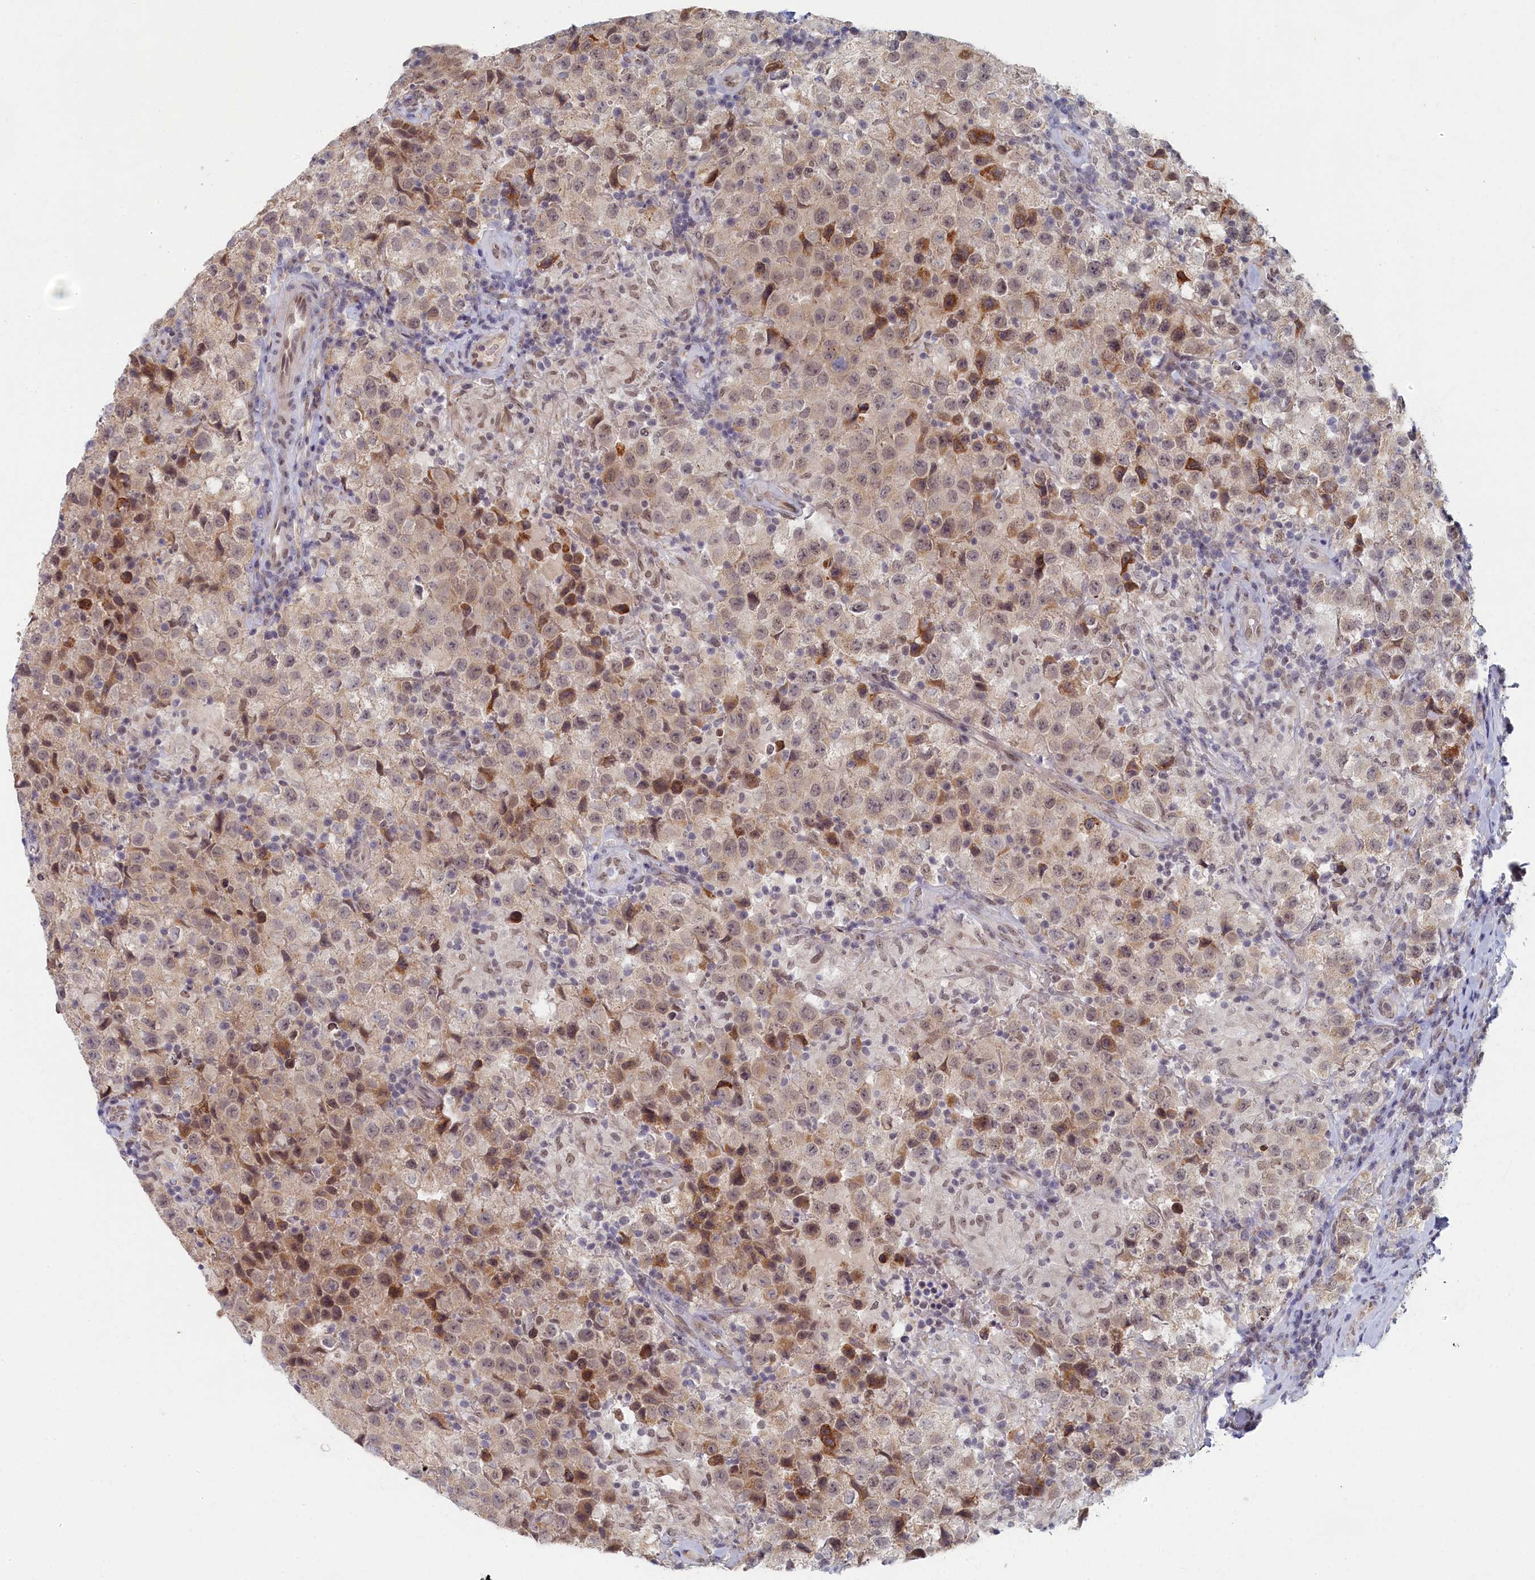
{"staining": {"intensity": "moderate", "quantity": "<25%", "location": "cytoplasmic/membranous"}, "tissue": "testis cancer", "cell_type": "Tumor cells", "image_type": "cancer", "snomed": [{"axis": "morphology", "description": "Seminoma, NOS"}, {"axis": "morphology", "description": "Carcinoma, Embryonal, NOS"}, {"axis": "topography", "description": "Testis"}], "caption": "Tumor cells exhibit moderate cytoplasmic/membranous expression in approximately <25% of cells in embryonal carcinoma (testis). Immunohistochemistry stains the protein of interest in brown and the nuclei are stained blue.", "gene": "DNAJC17", "patient": {"sex": "male", "age": 41}}